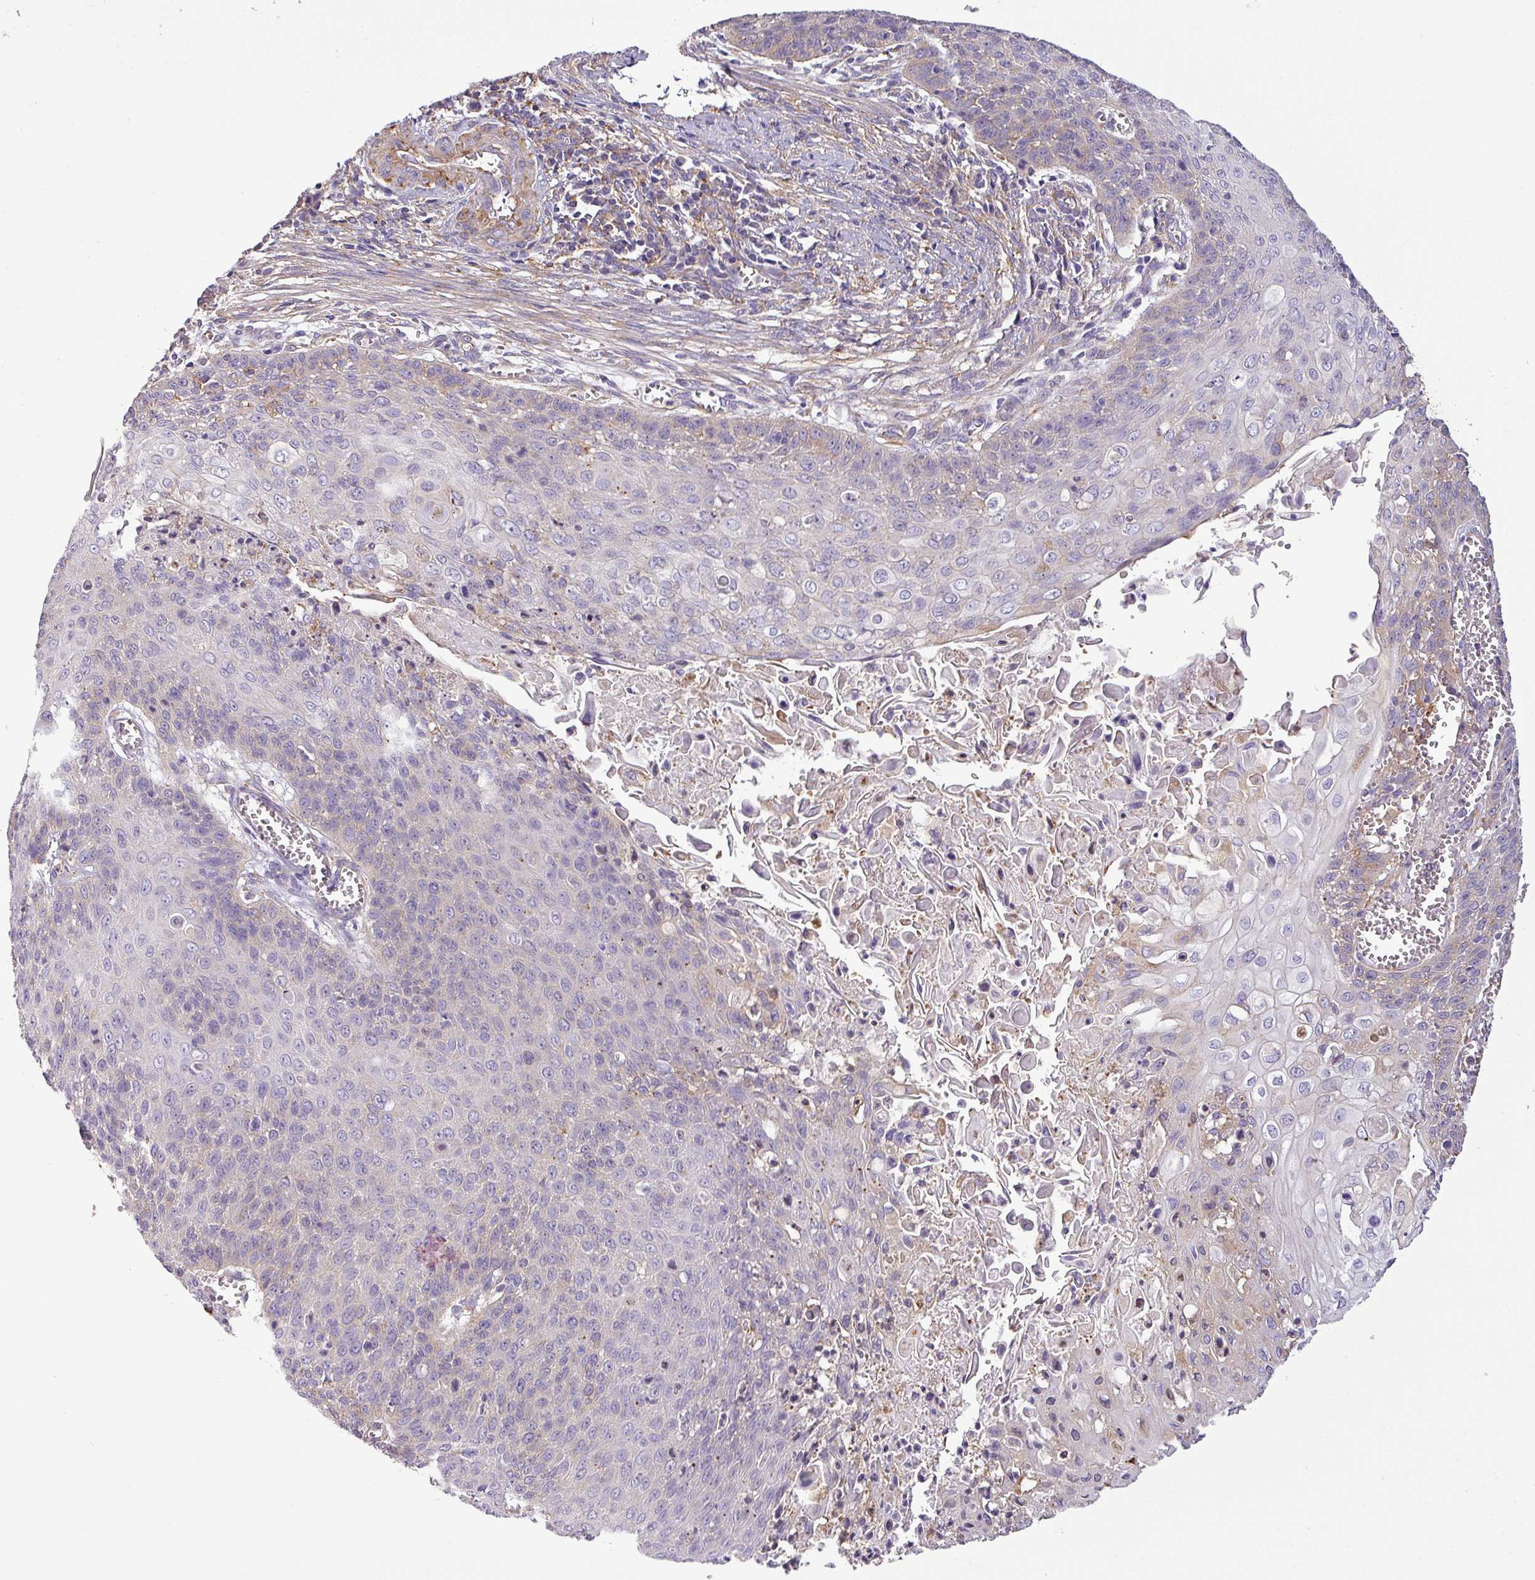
{"staining": {"intensity": "negative", "quantity": "none", "location": "none"}, "tissue": "cervical cancer", "cell_type": "Tumor cells", "image_type": "cancer", "snomed": [{"axis": "morphology", "description": "Squamous cell carcinoma, NOS"}, {"axis": "topography", "description": "Cervix"}], "caption": "Immunohistochemical staining of human cervical cancer (squamous cell carcinoma) exhibits no significant positivity in tumor cells. Brightfield microscopy of immunohistochemistry stained with DAB (3,3'-diaminobenzidine) (brown) and hematoxylin (blue), captured at high magnification.", "gene": "XNDC1N", "patient": {"sex": "female", "age": 39}}